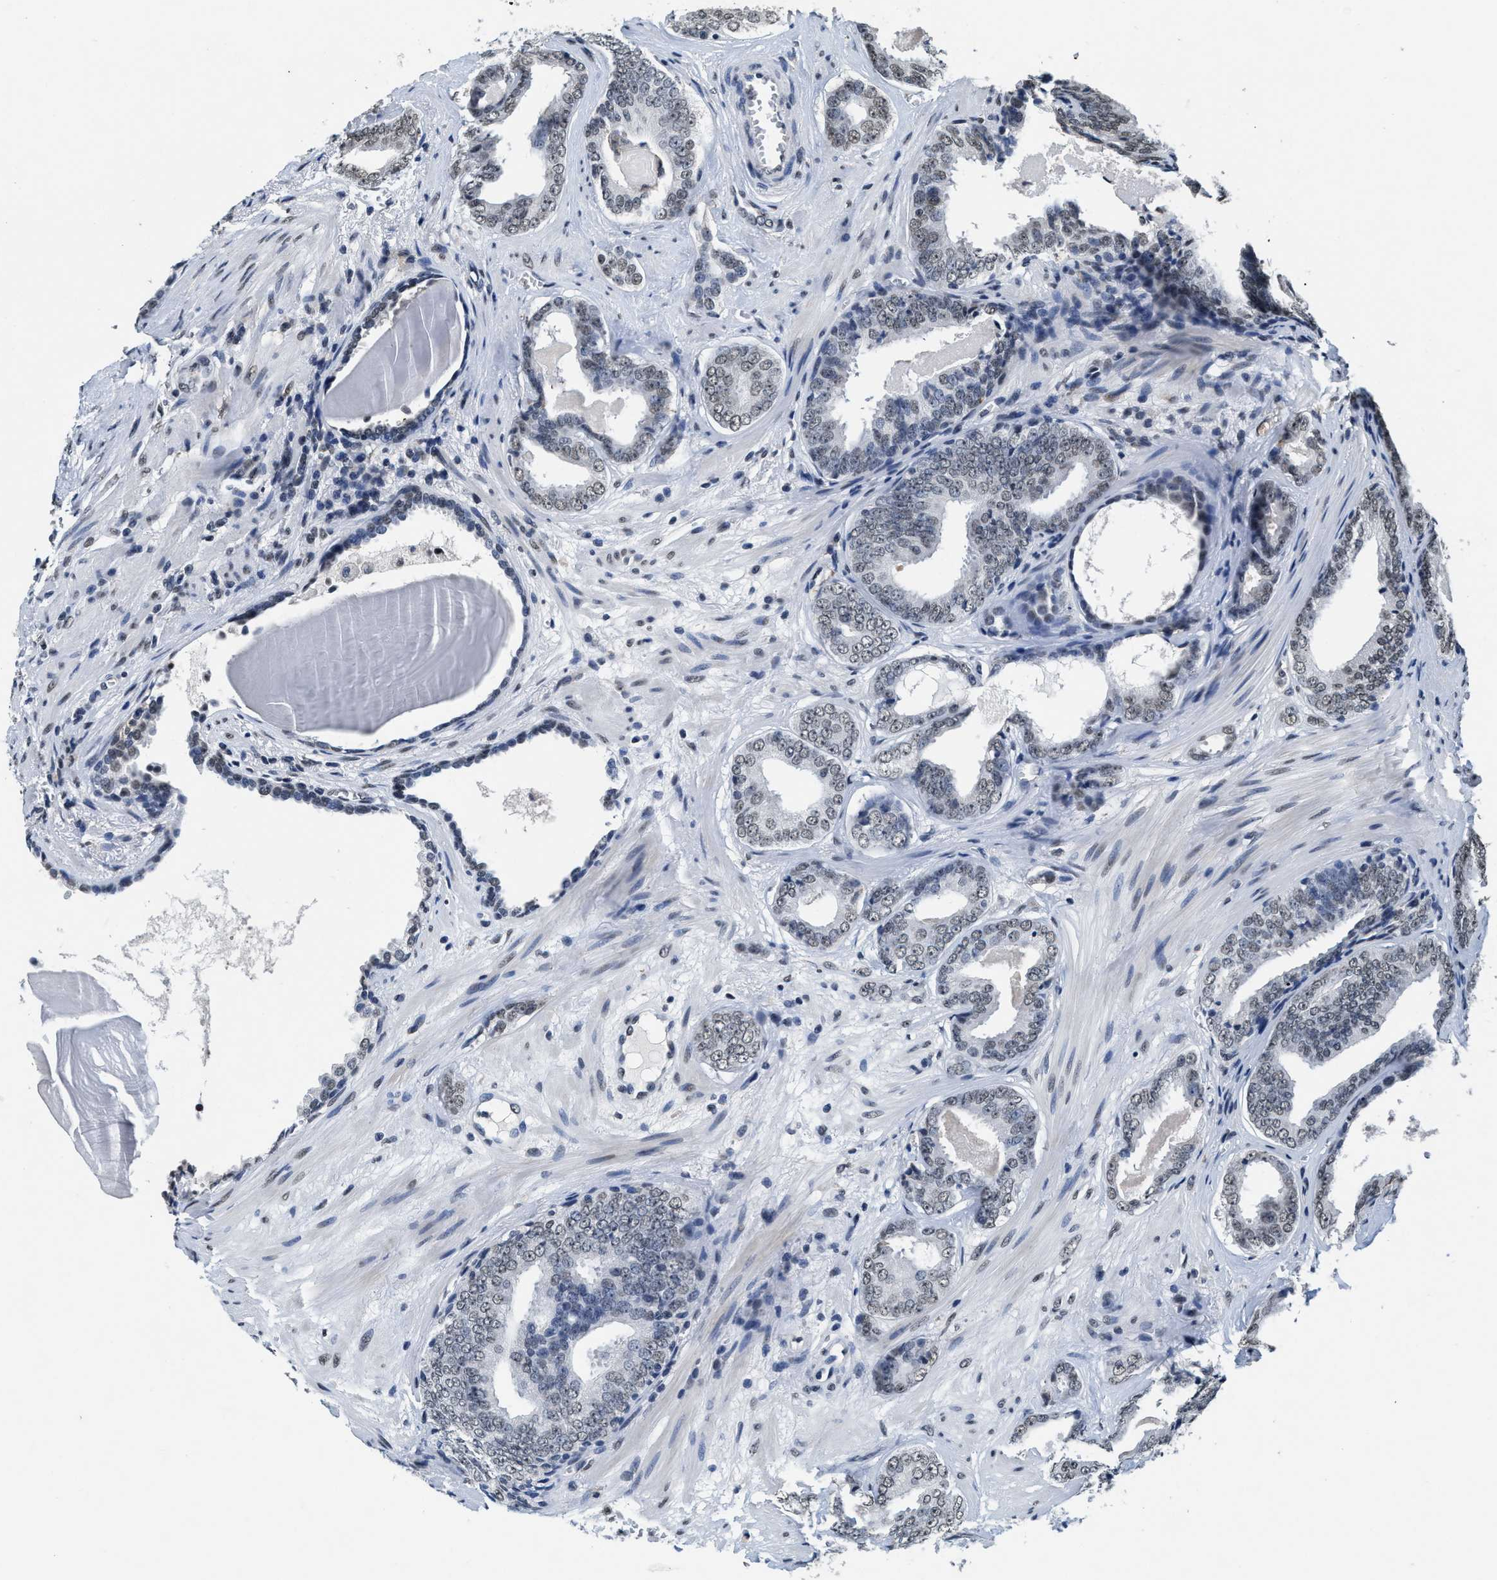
{"staining": {"intensity": "weak", "quantity": "<25%", "location": "nuclear"}, "tissue": "prostate cancer", "cell_type": "Tumor cells", "image_type": "cancer", "snomed": [{"axis": "morphology", "description": "Adenocarcinoma, Medium grade"}, {"axis": "topography", "description": "Prostate"}], "caption": "The immunohistochemistry histopathology image has no significant expression in tumor cells of medium-grade adenocarcinoma (prostate) tissue. Nuclei are stained in blue.", "gene": "SUPT16H", "patient": {"sex": "male", "age": 79}}